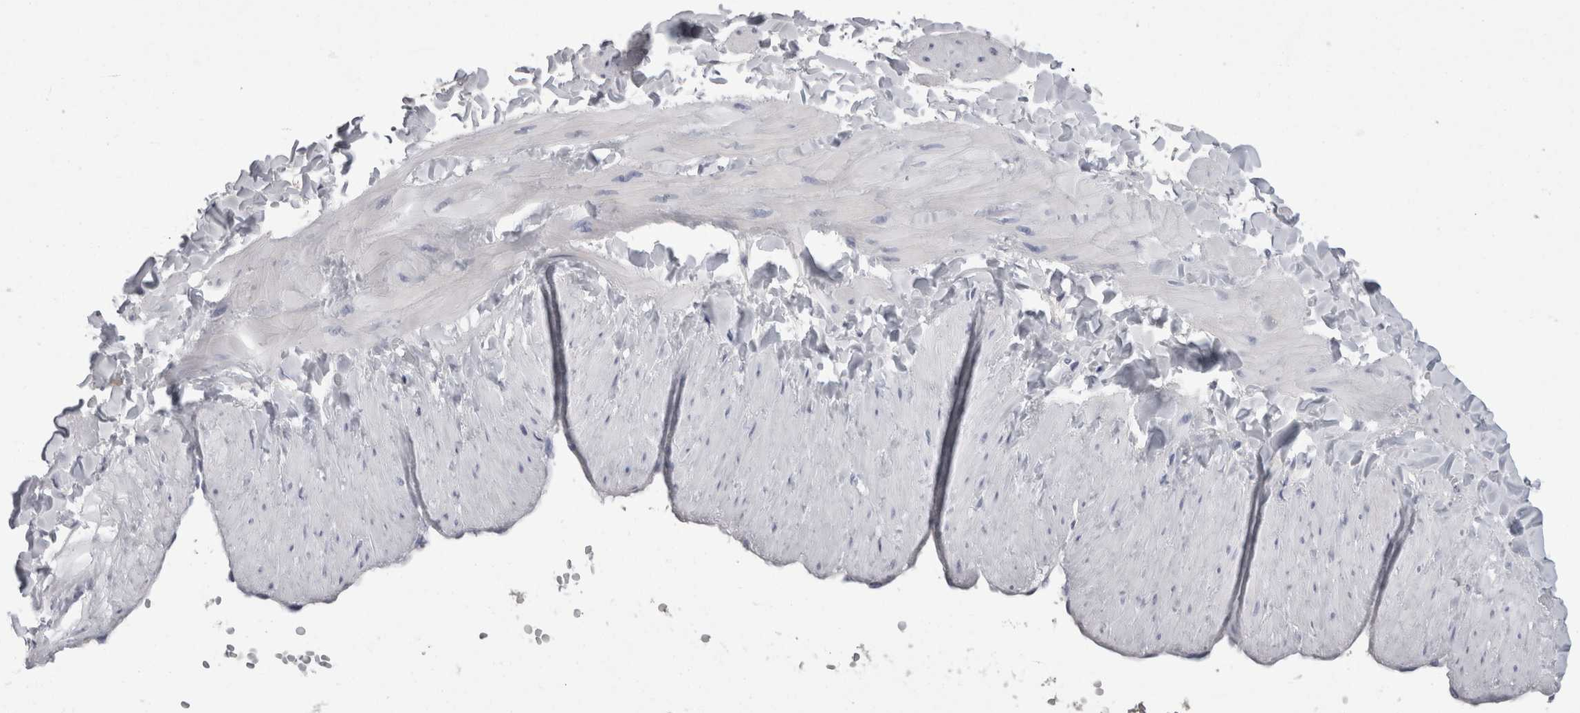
{"staining": {"intensity": "negative", "quantity": "none", "location": "none"}, "tissue": "adipose tissue", "cell_type": "Adipocytes", "image_type": "normal", "snomed": [{"axis": "morphology", "description": "Normal tissue, NOS"}, {"axis": "topography", "description": "Adipose tissue"}, {"axis": "topography", "description": "Vascular tissue"}, {"axis": "topography", "description": "Peripheral nerve tissue"}], "caption": "An IHC image of unremarkable adipose tissue is shown. There is no staining in adipocytes of adipose tissue.", "gene": "AFMID", "patient": {"sex": "male", "age": 25}}